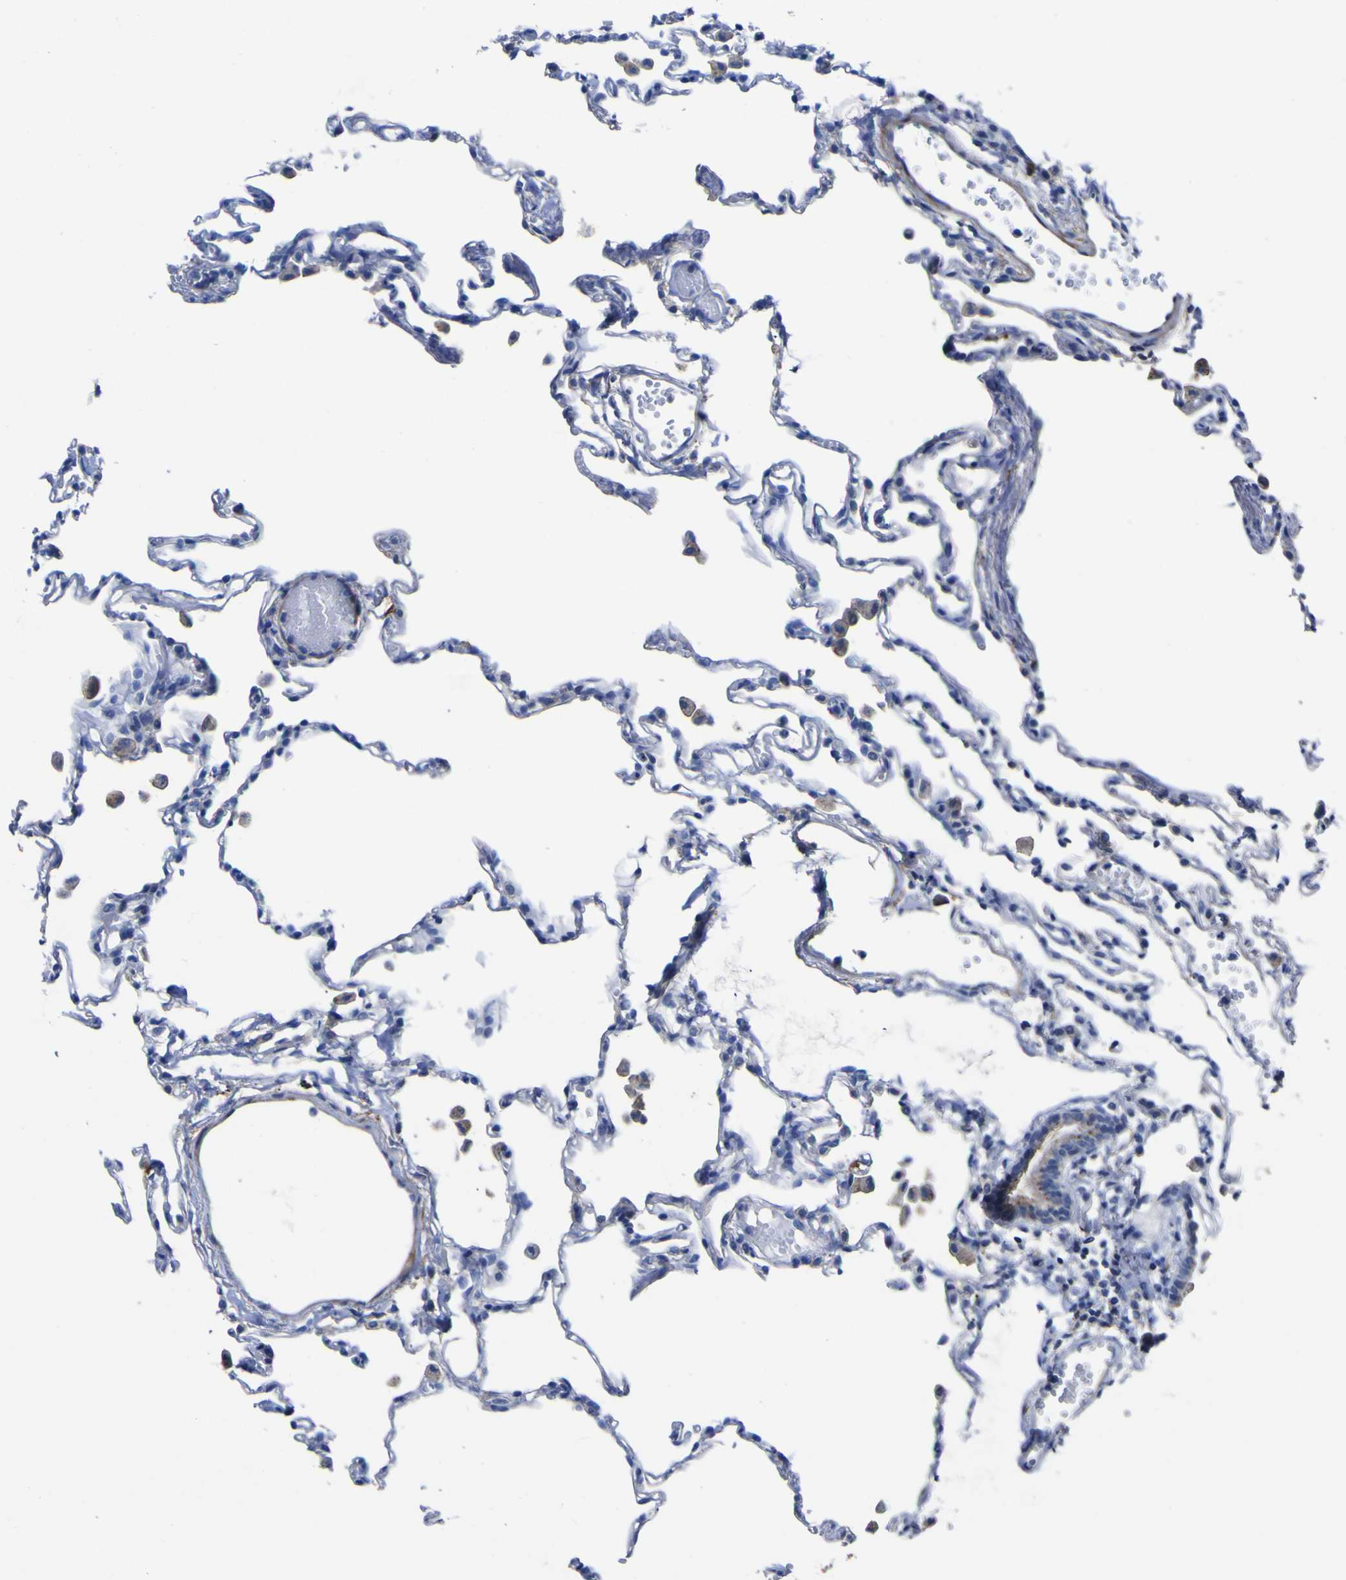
{"staining": {"intensity": "weak", "quantity": "<25%", "location": "cytoplasmic/membranous"}, "tissue": "lung", "cell_type": "Alveolar cells", "image_type": "normal", "snomed": [{"axis": "morphology", "description": "Normal tissue, NOS"}, {"axis": "topography", "description": "Lung"}], "caption": "A histopathology image of lung stained for a protein exhibits no brown staining in alveolar cells.", "gene": "AGO4", "patient": {"sex": "female", "age": 49}}